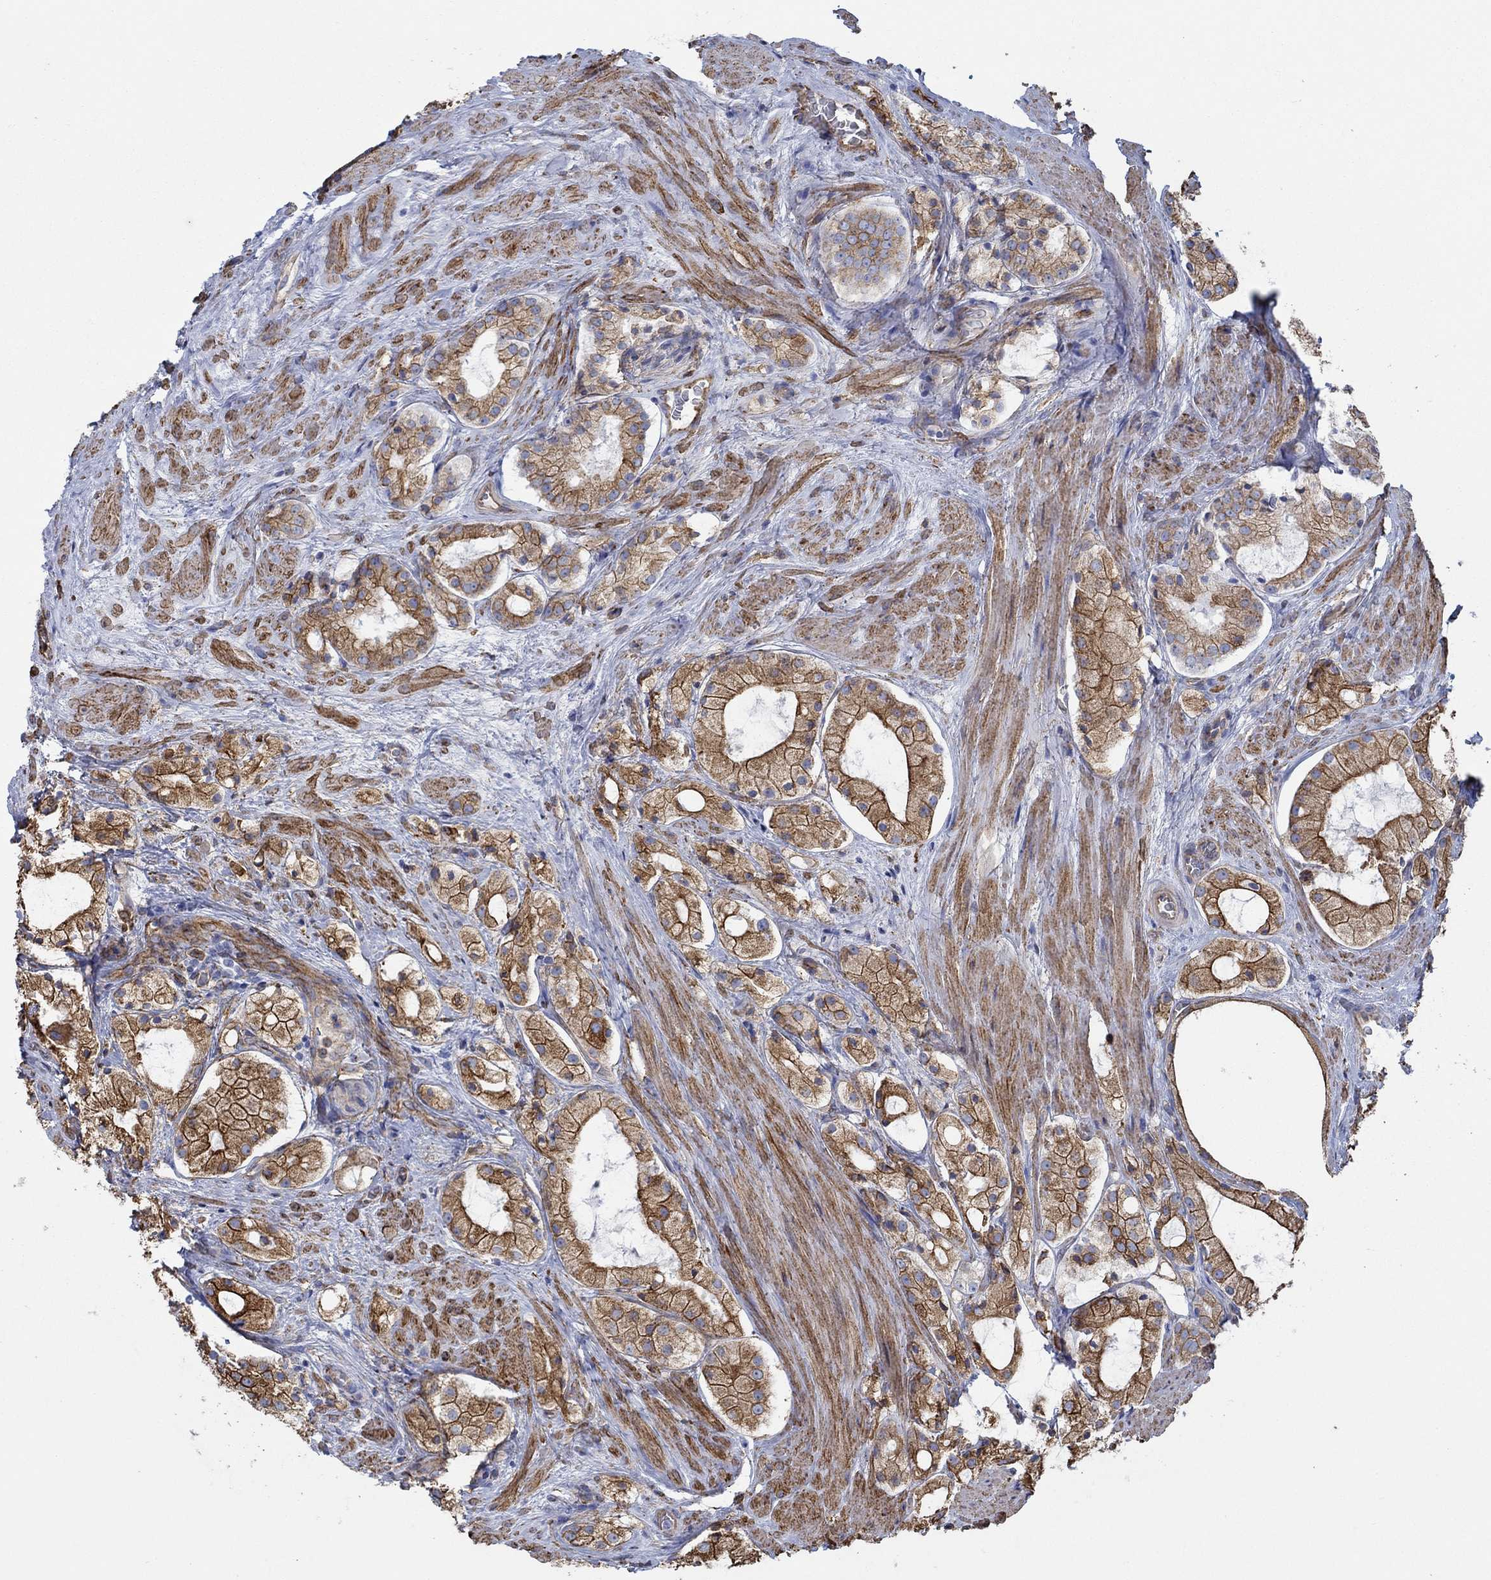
{"staining": {"intensity": "strong", "quantity": ">75%", "location": "cytoplasmic/membranous"}, "tissue": "prostate cancer", "cell_type": "Tumor cells", "image_type": "cancer", "snomed": [{"axis": "morphology", "description": "Adenocarcinoma, NOS"}, {"axis": "morphology", "description": "Adenocarcinoma, High grade"}, {"axis": "topography", "description": "Prostate"}], "caption": "Prostate cancer (adenocarcinoma) stained for a protein demonstrates strong cytoplasmic/membranous positivity in tumor cells.", "gene": "STC2", "patient": {"sex": "male", "age": 64}}